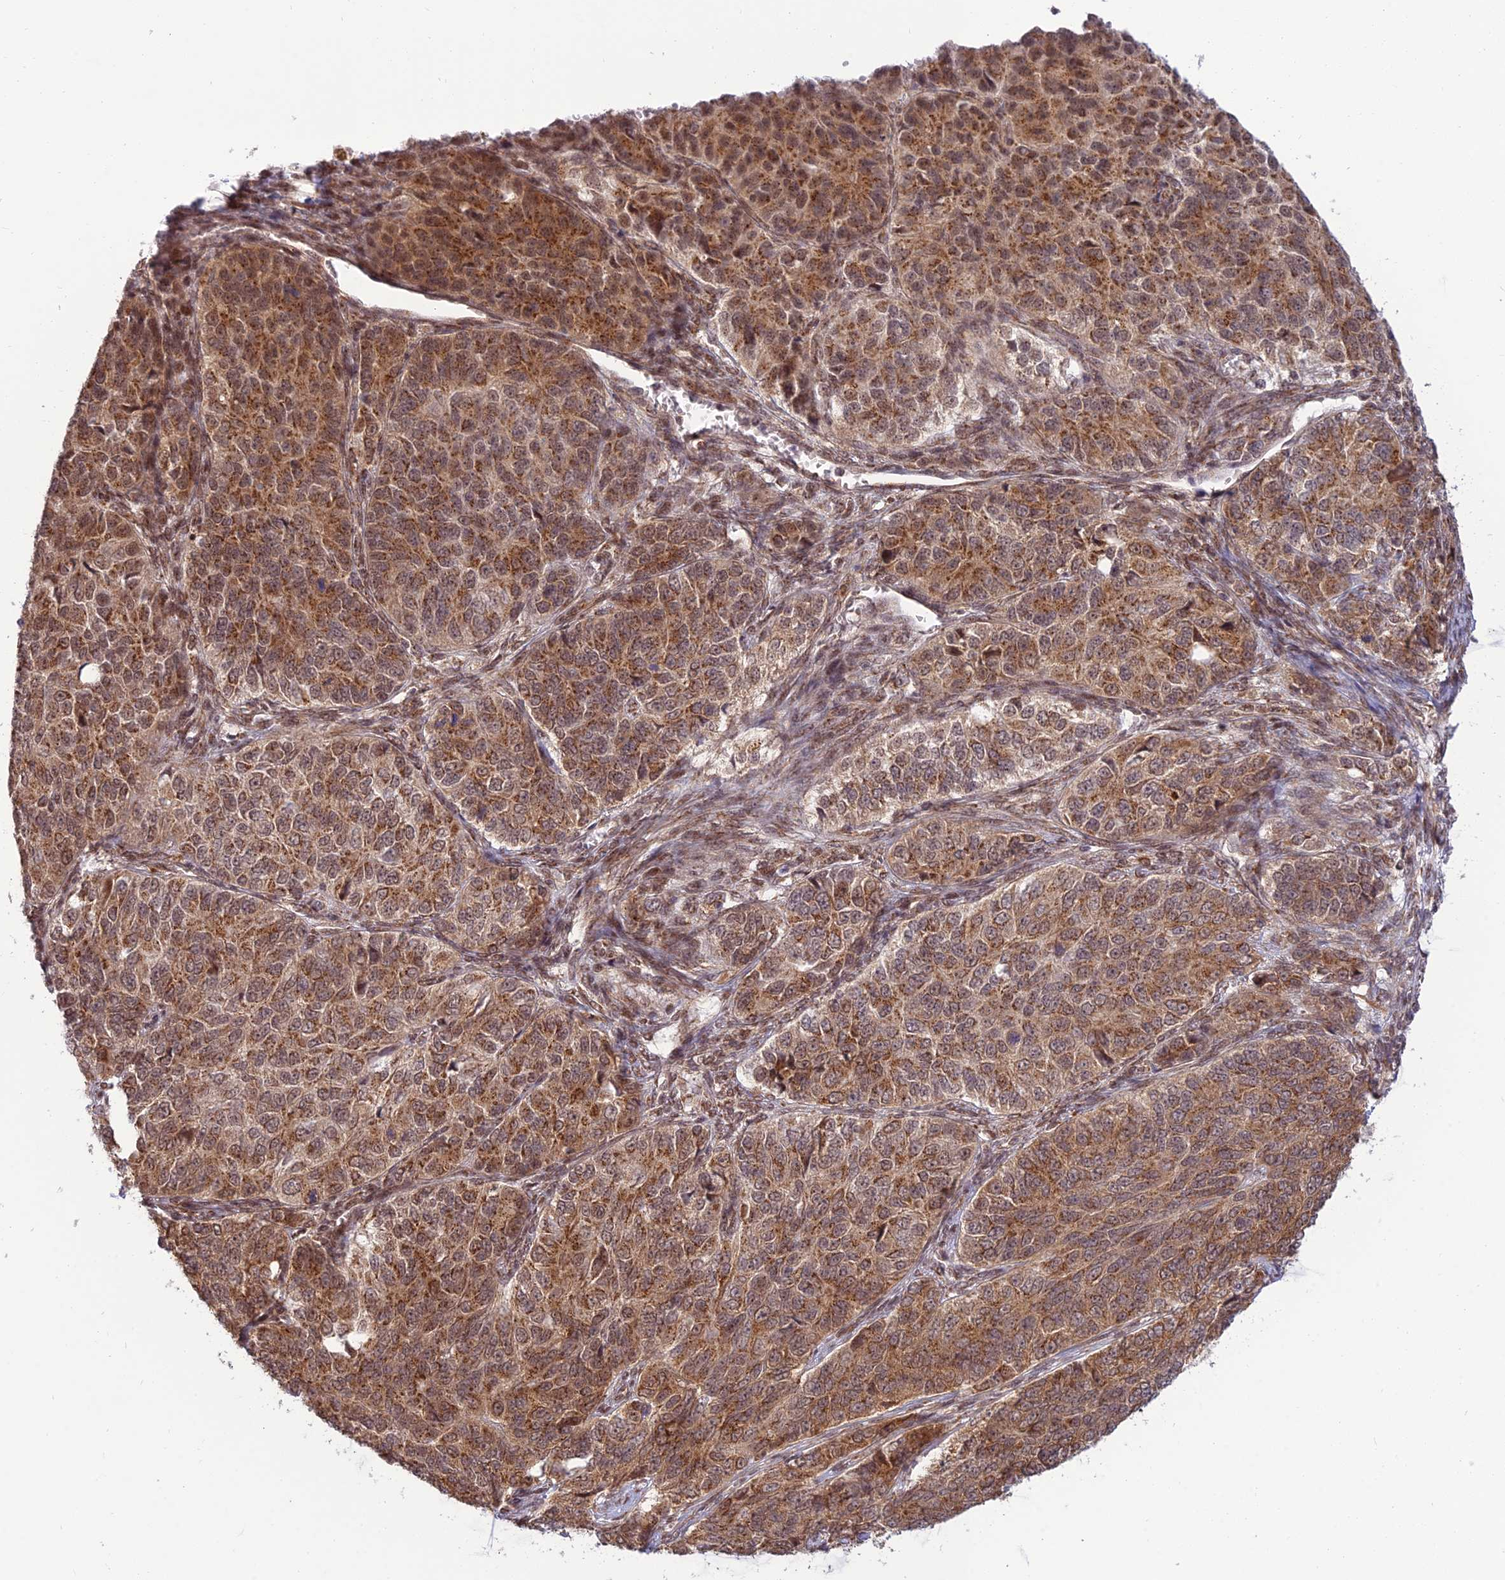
{"staining": {"intensity": "strong", "quantity": ">75%", "location": "cytoplasmic/membranous"}, "tissue": "ovarian cancer", "cell_type": "Tumor cells", "image_type": "cancer", "snomed": [{"axis": "morphology", "description": "Carcinoma, endometroid"}, {"axis": "topography", "description": "Ovary"}], "caption": "Ovarian endometroid carcinoma stained for a protein (brown) exhibits strong cytoplasmic/membranous positive positivity in about >75% of tumor cells.", "gene": "GOLGA3", "patient": {"sex": "female", "age": 51}}